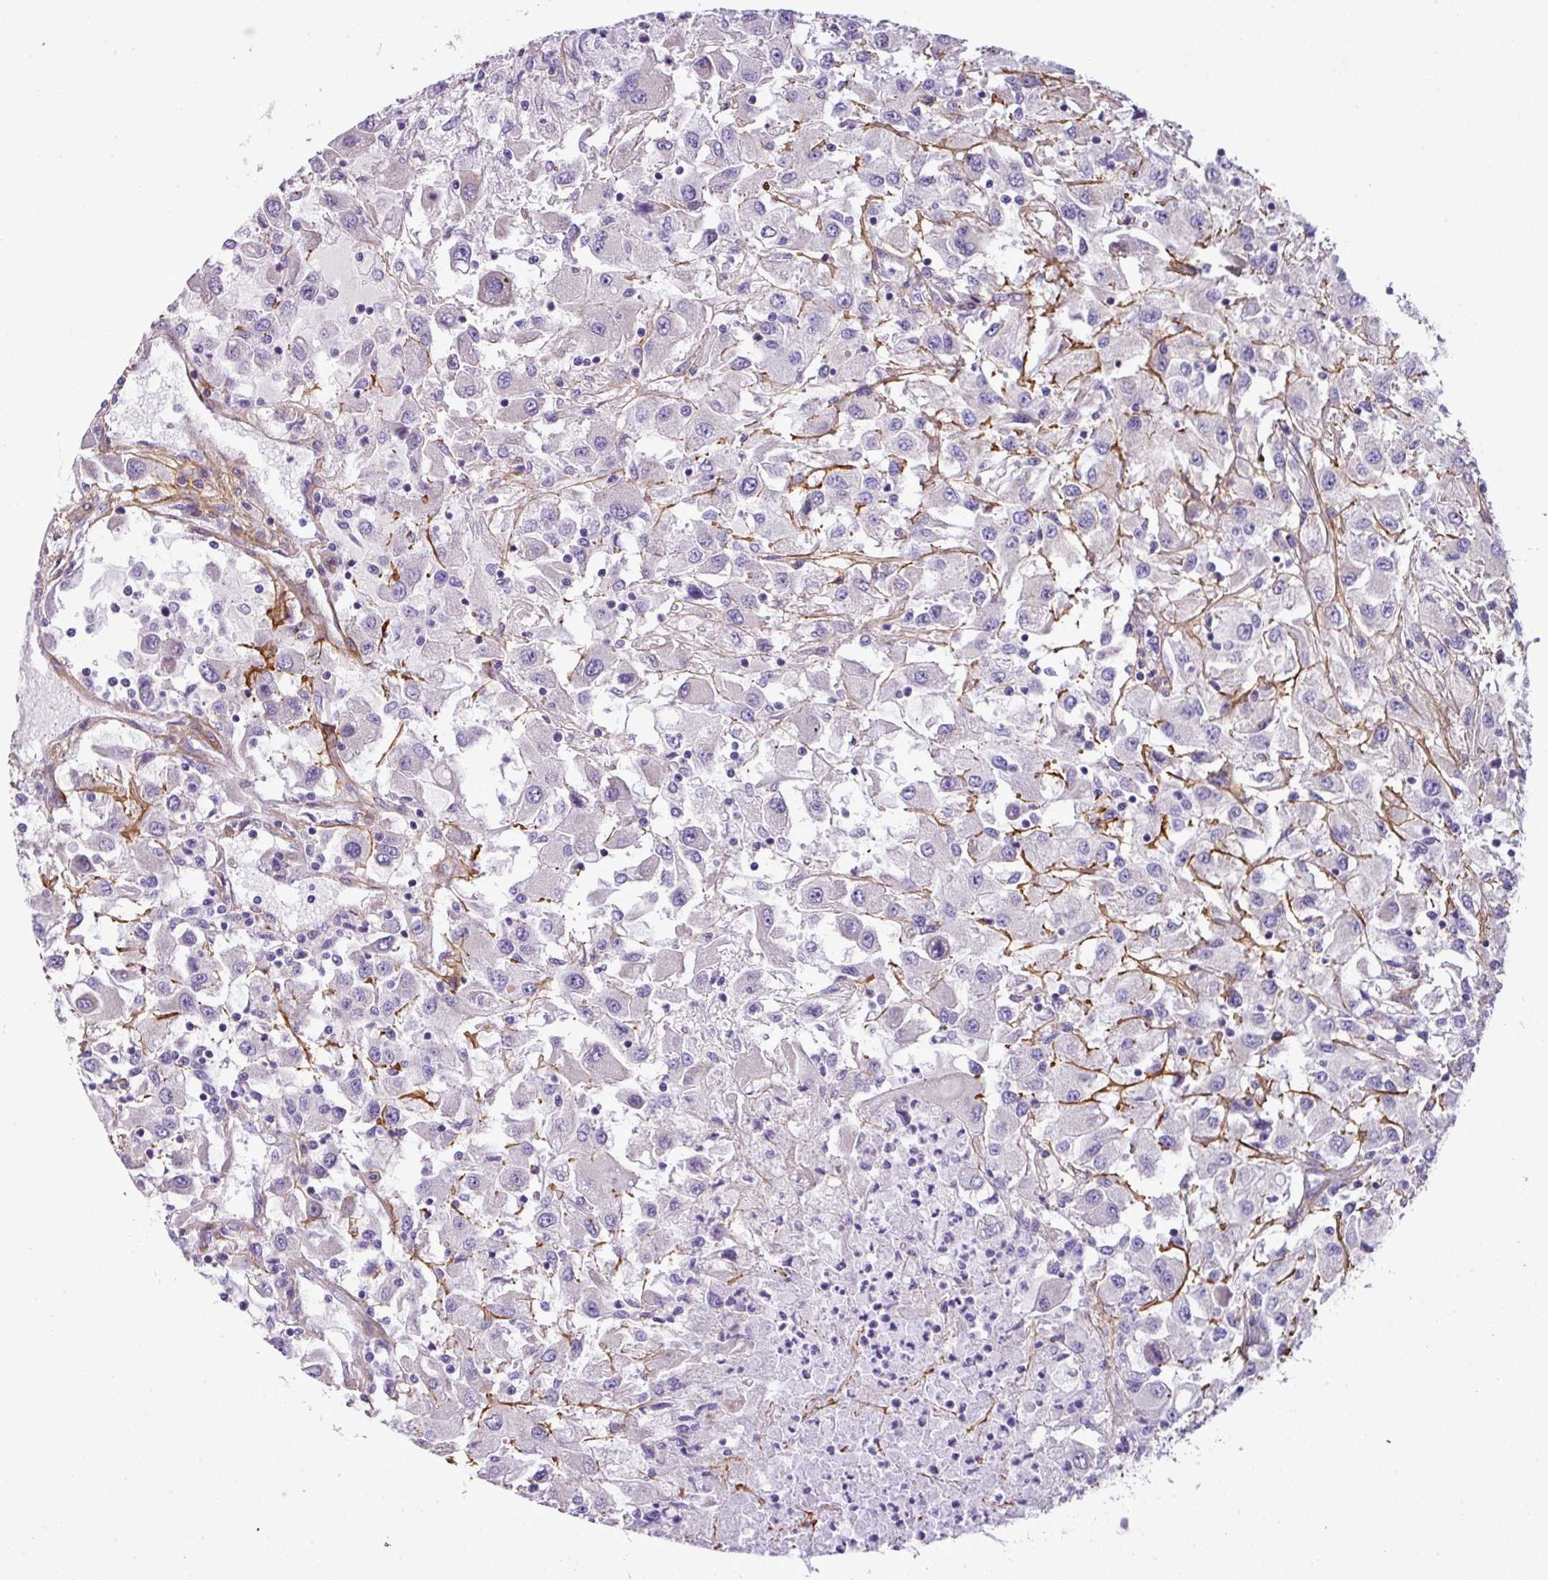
{"staining": {"intensity": "weak", "quantity": "<25%", "location": "cytoplasmic/membranous"}, "tissue": "renal cancer", "cell_type": "Tumor cells", "image_type": "cancer", "snomed": [{"axis": "morphology", "description": "Adenocarcinoma, NOS"}, {"axis": "topography", "description": "Kidney"}], "caption": "This photomicrograph is of adenocarcinoma (renal) stained with immunohistochemistry (IHC) to label a protein in brown with the nuclei are counter-stained blue. There is no staining in tumor cells.", "gene": "PARD6G", "patient": {"sex": "female", "age": 67}}